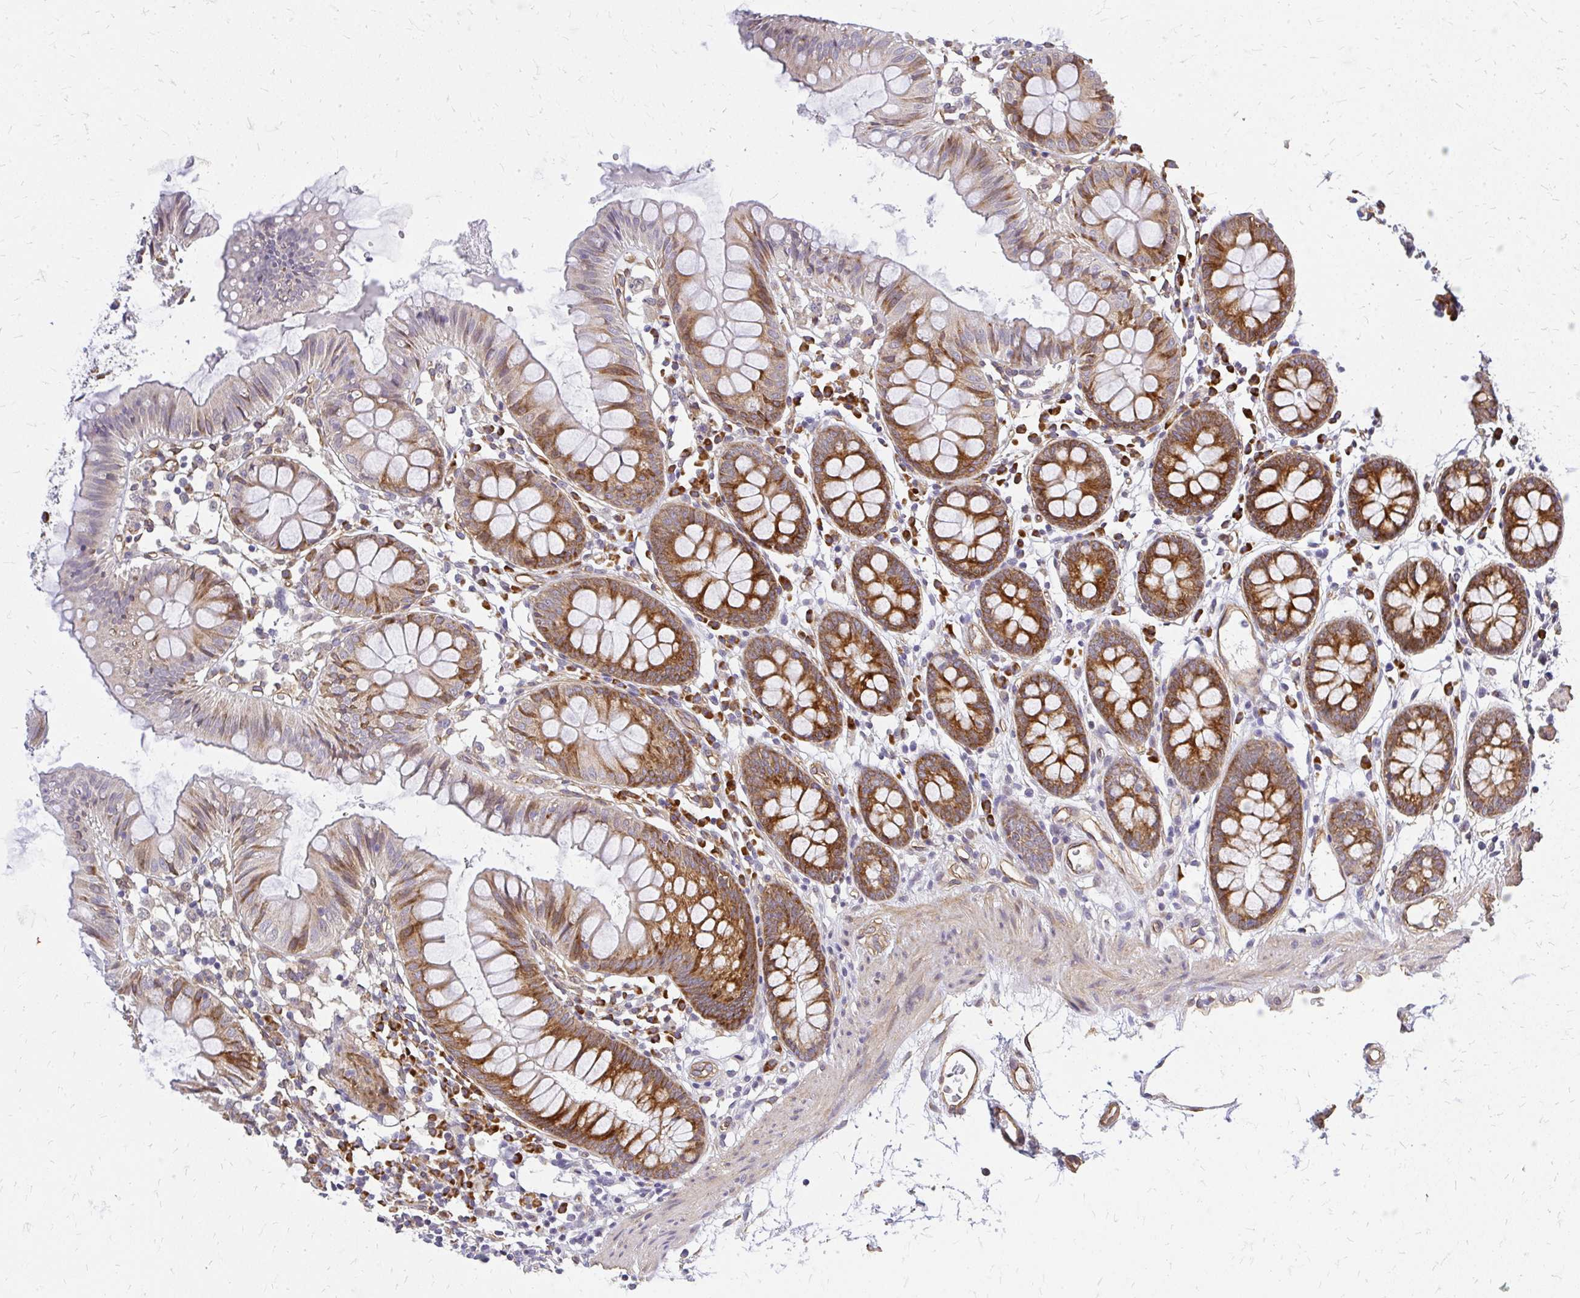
{"staining": {"intensity": "moderate", "quantity": ">75%", "location": "cytoplasmic/membranous"}, "tissue": "colon", "cell_type": "Endothelial cells", "image_type": "normal", "snomed": [{"axis": "morphology", "description": "Normal tissue, NOS"}, {"axis": "topography", "description": "Colon"}], "caption": "A micrograph of human colon stained for a protein exhibits moderate cytoplasmic/membranous brown staining in endothelial cells. (IHC, brightfield microscopy, high magnification).", "gene": "ENSG00000258472", "patient": {"sex": "female", "age": 84}}